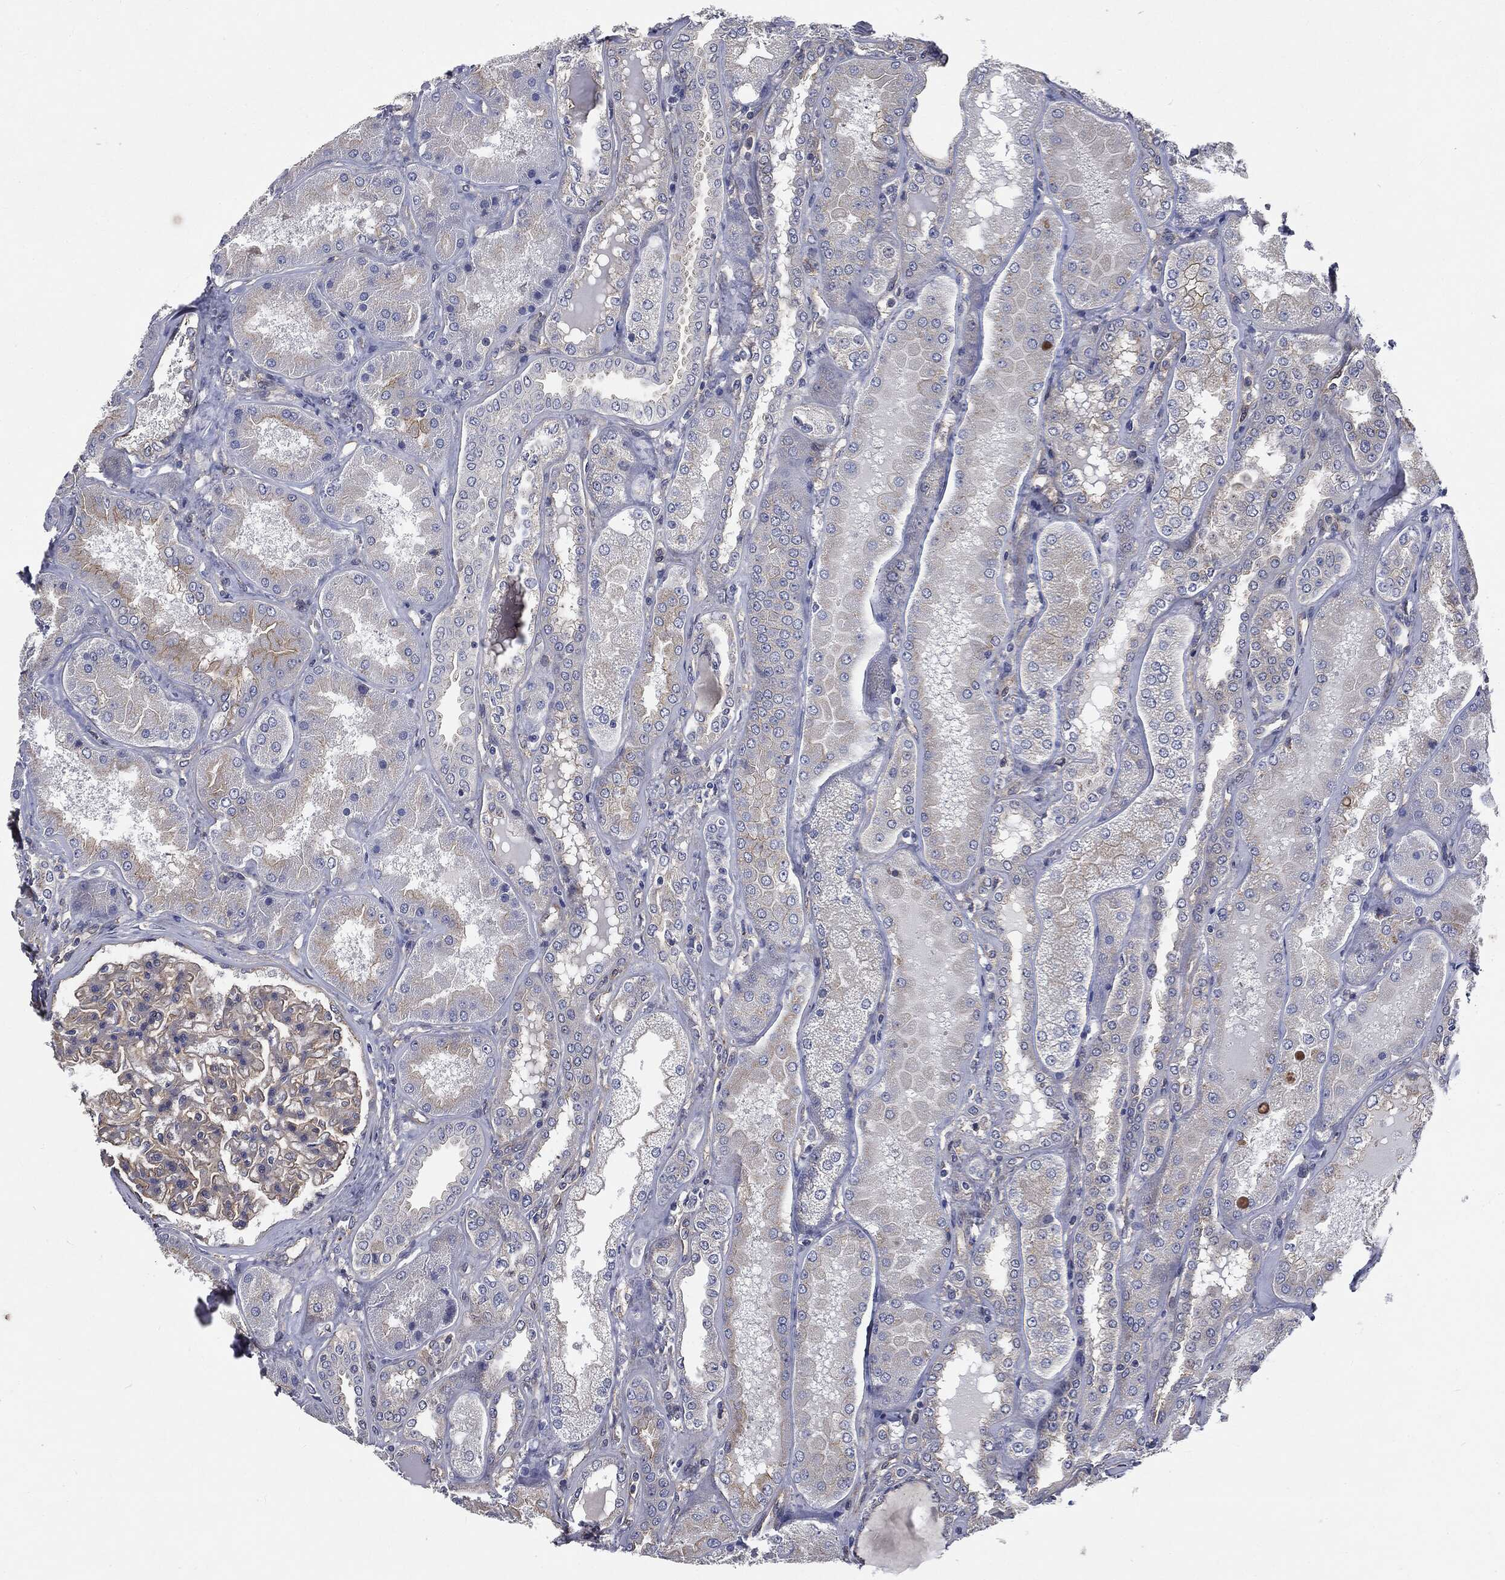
{"staining": {"intensity": "moderate", "quantity": "25%-75%", "location": "cytoplasmic/membranous"}, "tissue": "kidney", "cell_type": "Cells in glomeruli", "image_type": "normal", "snomed": [{"axis": "morphology", "description": "Normal tissue, NOS"}, {"axis": "topography", "description": "Kidney"}], "caption": "Protein expression analysis of benign kidney exhibits moderate cytoplasmic/membranous expression in approximately 25%-75% of cells in glomeruli.", "gene": "EPS15L1", "patient": {"sex": "female", "age": 56}}